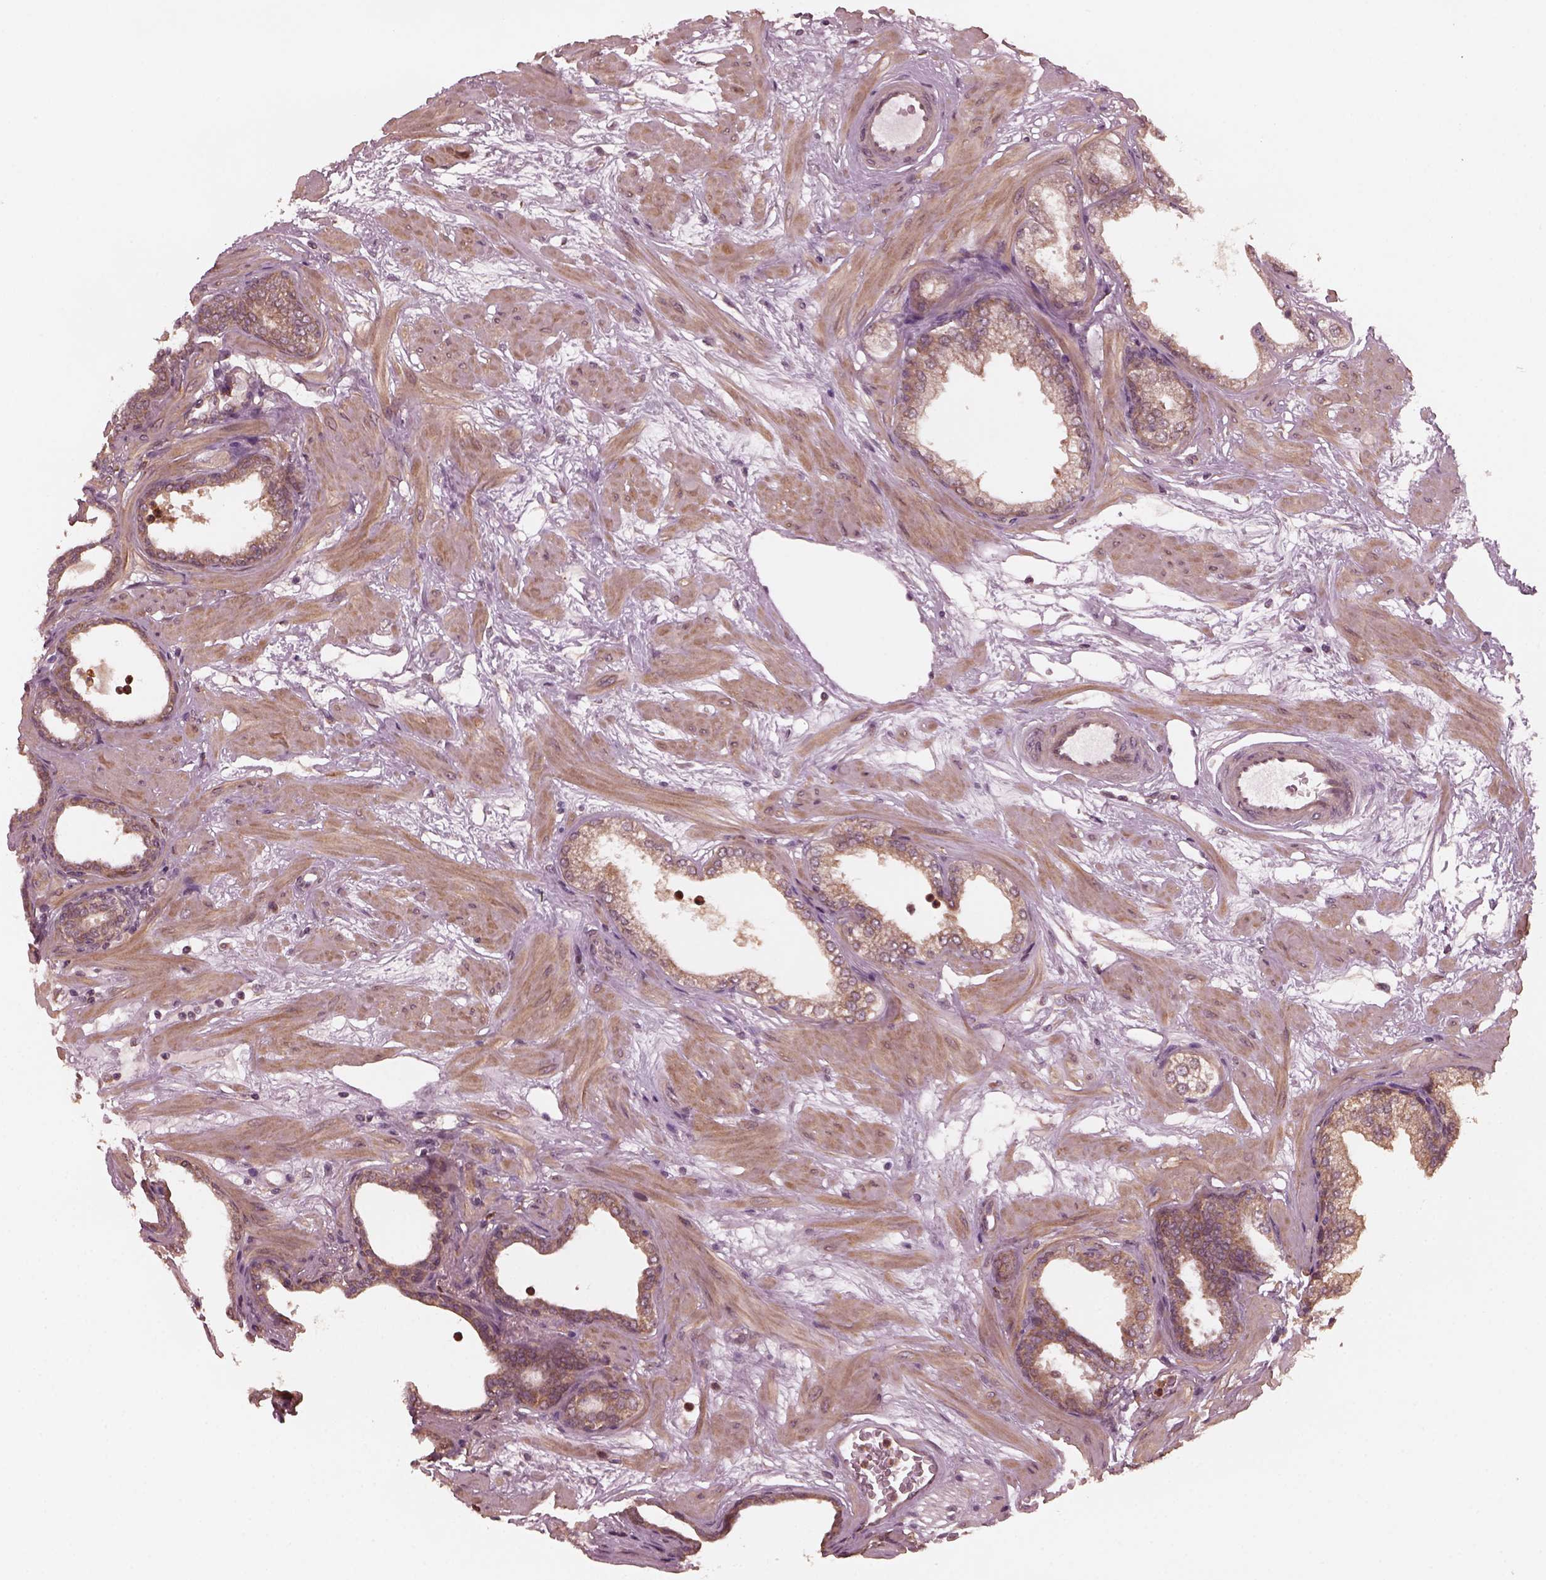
{"staining": {"intensity": "moderate", "quantity": "<25%", "location": "cytoplasmic/membranous"}, "tissue": "prostate", "cell_type": "Glandular cells", "image_type": "normal", "snomed": [{"axis": "morphology", "description": "Normal tissue, NOS"}, {"axis": "topography", "description": "Prostate"}], "caption": "Immunohistochemistry (IHC) histopathology image of normal prostate stained for a protein (brown), which demonstrates low levels of moderate cytoplasmic/membranous expression in about <25% of glandular cells.", "gene": "FAF2", "patient": {"sex": "male", "age": 37}}